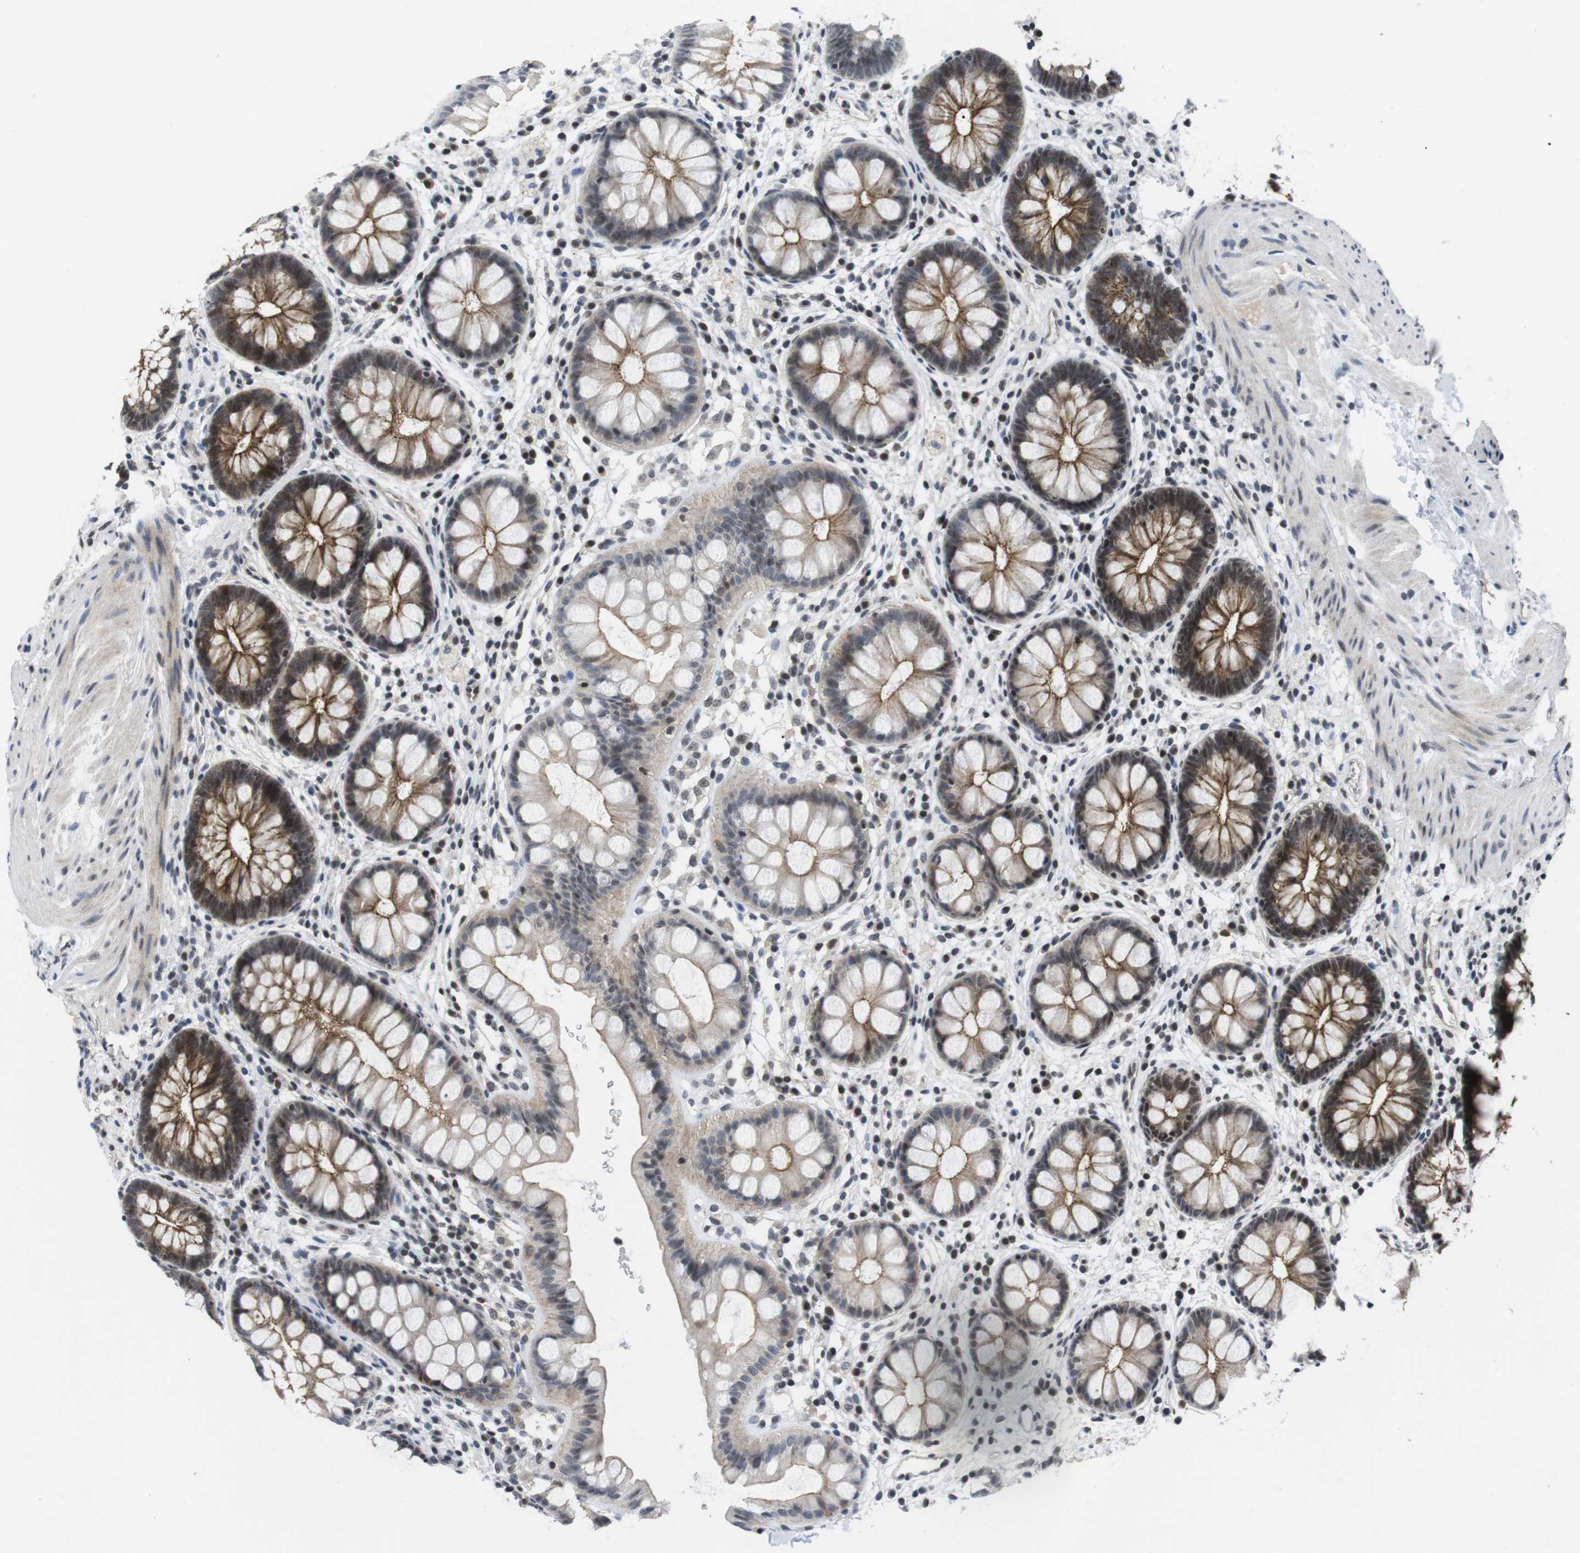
{"staining": {"intensity": "moderate", "quantity": ">75%", "location": "cytoplasmic/membranous"}, "tissue": "rectum", "cell_type": "Glandular cells", "image_type": "normal", "snomed": [{"axis": "morphology", "description": "Normal tissue, NOS"}, {"axis": "topography", "description": "Rectum"}], "caption": "Immunohistochemistry histopathology image of normal rectum: human rectum stained using immunohistochemistry displays medium levels of moderate protein expression localized specifically in the cytoplasmic/membranous of glandular cells, appearing as a cytoplasmic/membranous brown color.", "gene": "NECTIN1", "patient": {"sex": "female", "age": 24}}